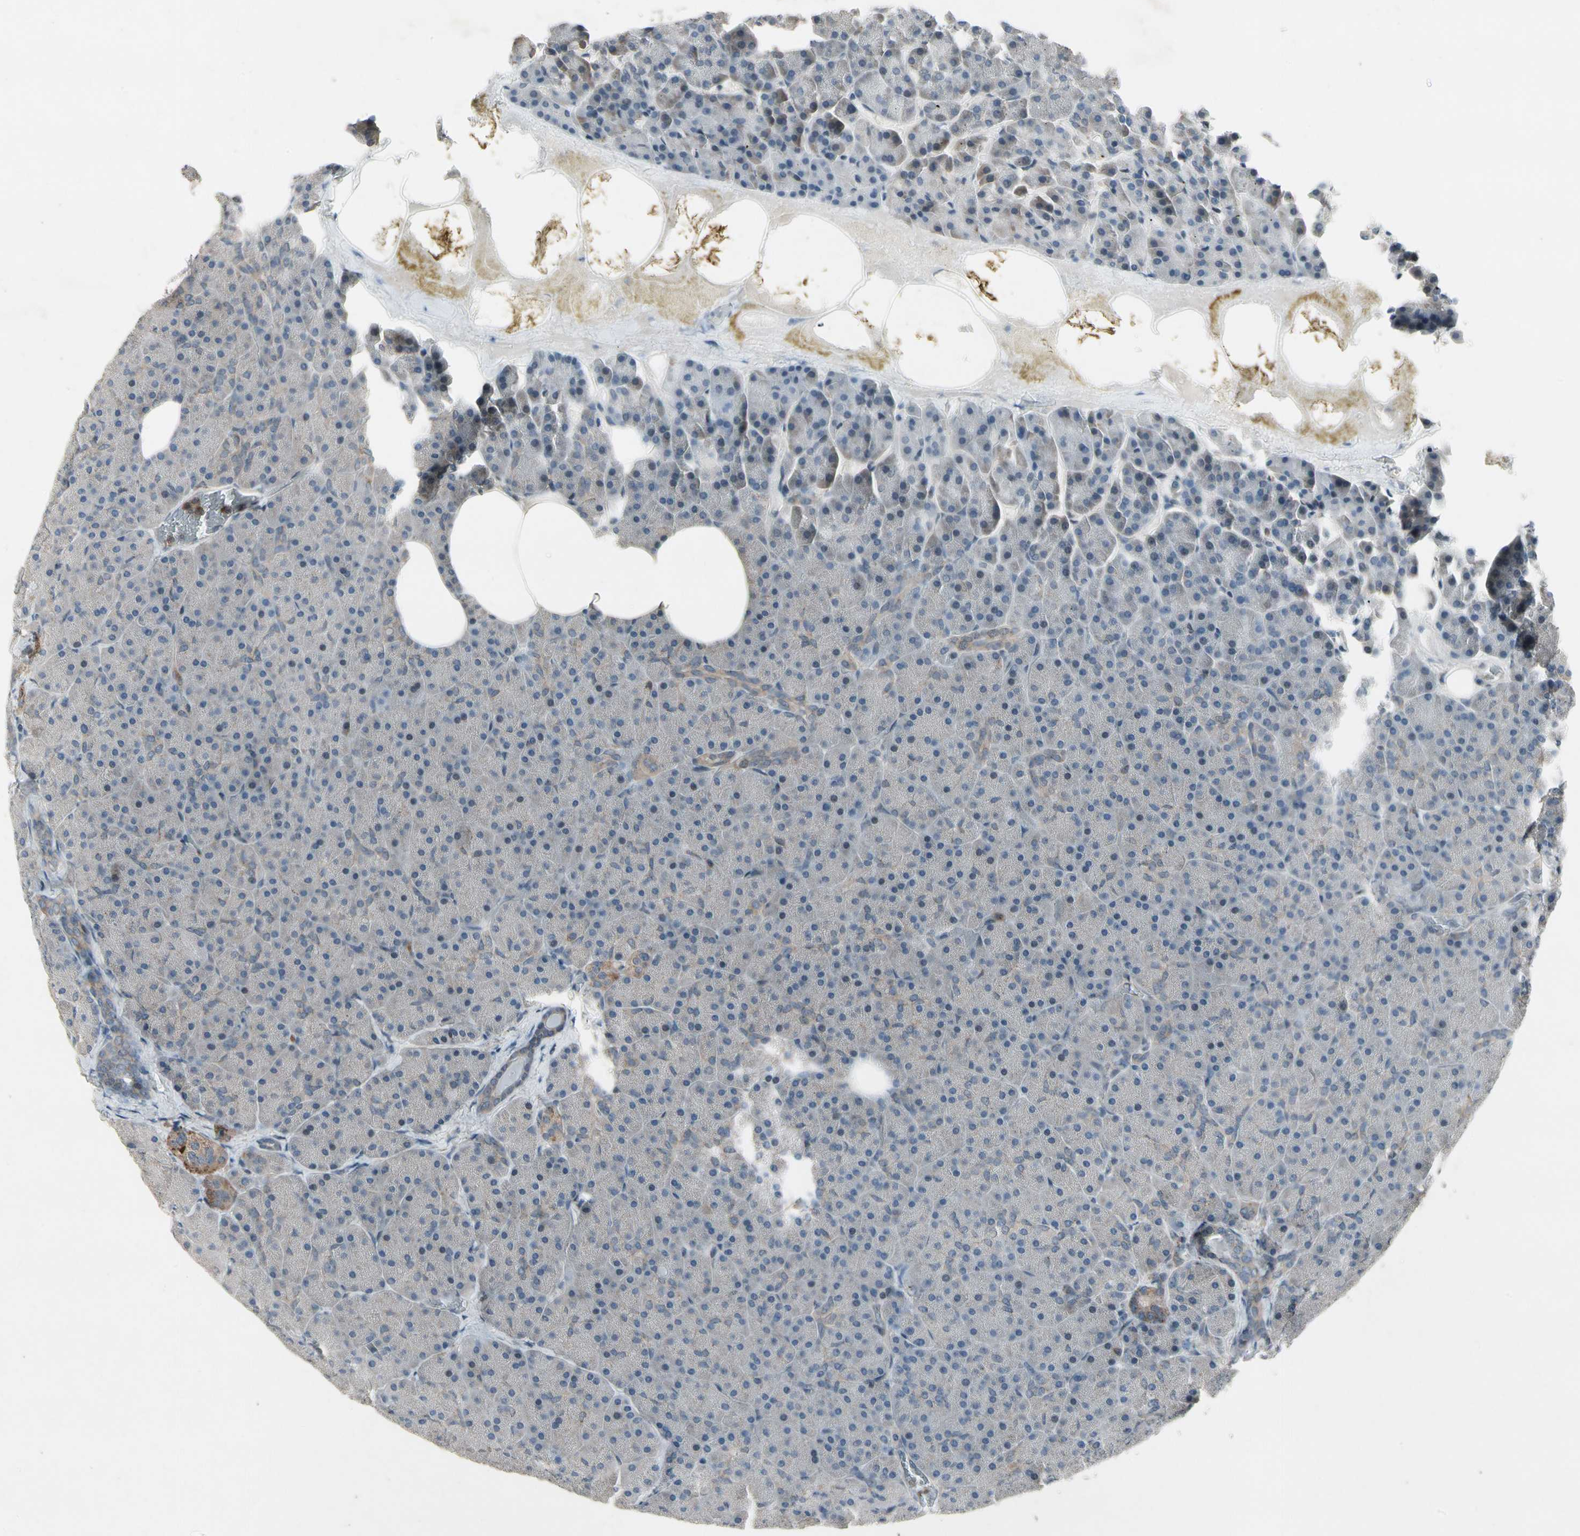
{"staining": {"intensity": "weak", "quantity": "<25%", "location": "cytoplasmic/membranous"}, "tissue": "pancreas", "cell_type": "Exocrine glandular cells", "image_type": "normal", "snomed": [{"axis": "morphology", "description": "Normal tissue, NOS"}, {"axis": "topography", "description": "Pancreas"}], "caption": "This is an immunohistochemistry (IHC) image of benign human pancreas. There is no positivity in exocrine glandular cells.", "gene": "NMI", "patient": {"sex": "female", "age": 35}}